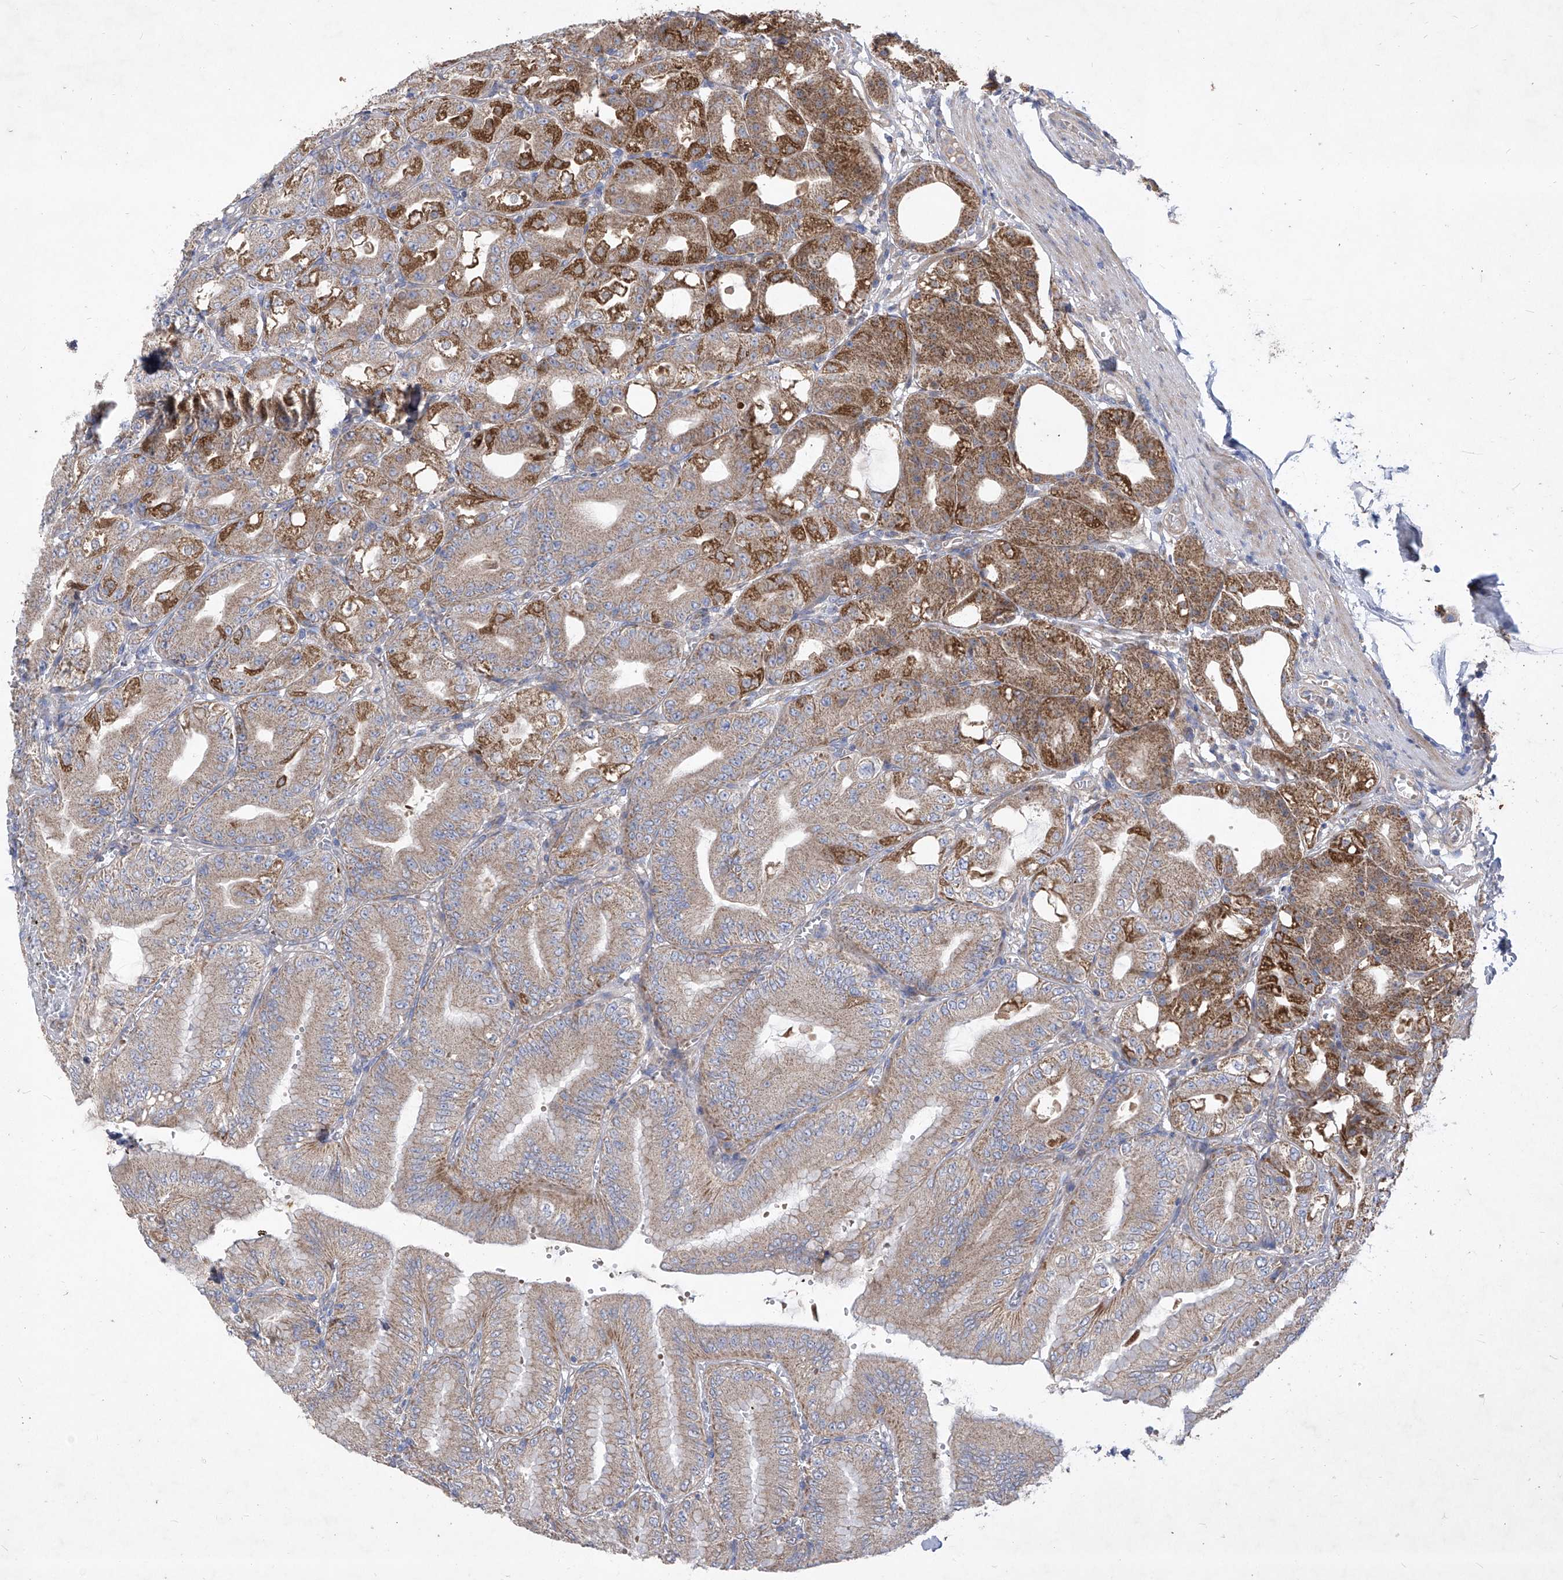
{"staining": {"intensity": "strong", "quantity": "25%-75%", "location": "cytoplasmic/membranous"}, "tissue": "stomach", "cell_type": "Glandular cells", "image_type": "normal", "snomed": [{"axis": "morphology", "description": "Normal tissue, NOS"}, {"axis": "topography", "description": "Stomach, lower"}], "caption": "This is a photomicrograph of immunohistochemistry (IHC) staining of unremarkable stomach, which shows strong expression in the cytoplasmic/membranous of glandular cells.", "gene": "COQ3", "patient": {"sex": "male", "age": 71}}